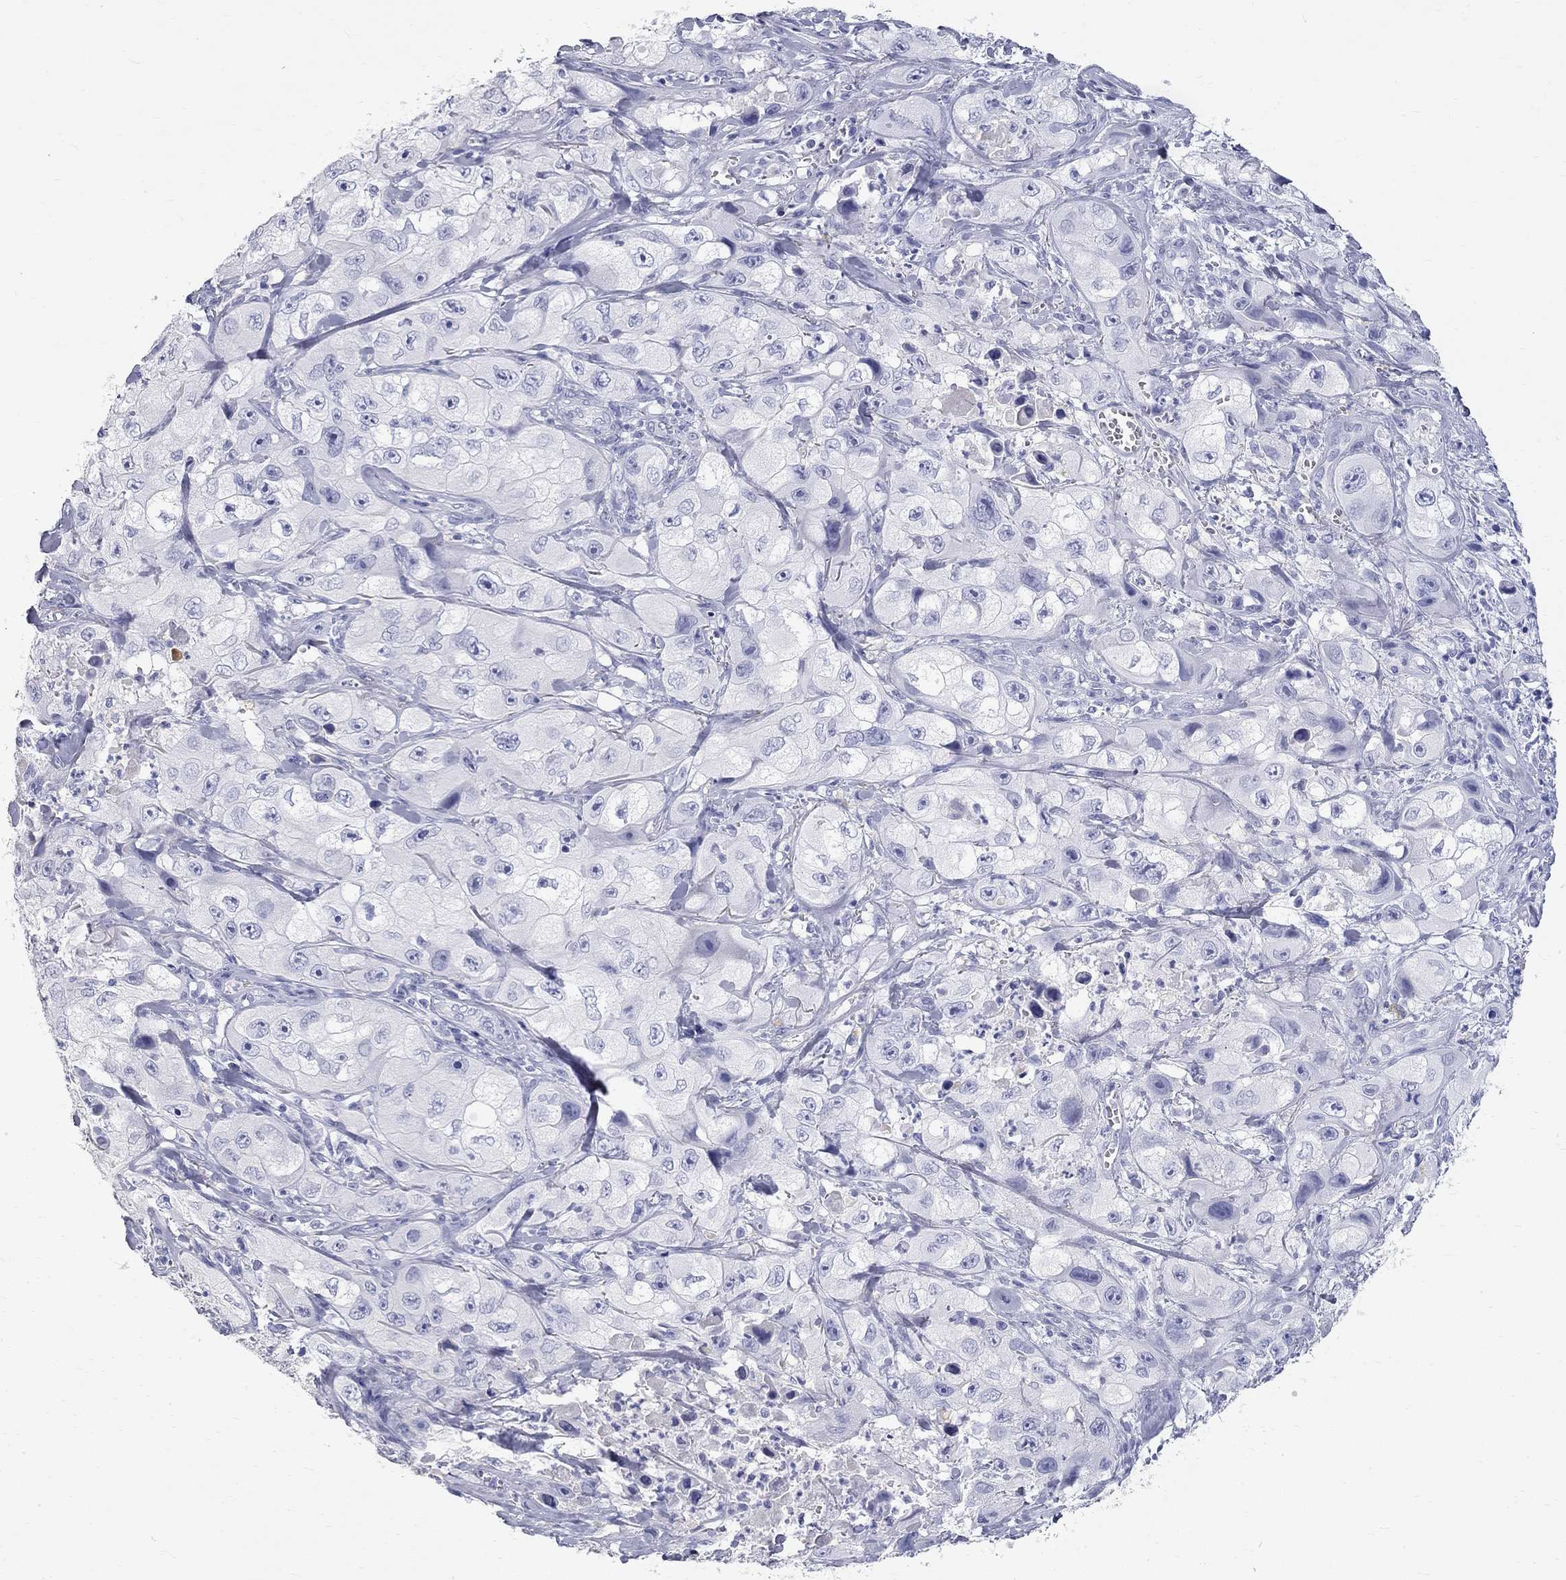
{"staining": {"intensity": "negative", "quantity": "none", "location": "none"}, "tissue": "skin cancer", "cell_type": "Tumor cells", "image_type": "cancer", "snomed": [{"axis": "morphology", "description": "Squamous cell carcinoma, NOS"}, {"axis": "topography", "description": "Skin"}, {"axis": "topography", "description": "Subcutis"}], "caption": "Immunohistochemical staining of human skin cancer shows no significant positivity in tumor cells.", "gene": "PHOX2B", "patient": {"sex": "male", "age": 73}}